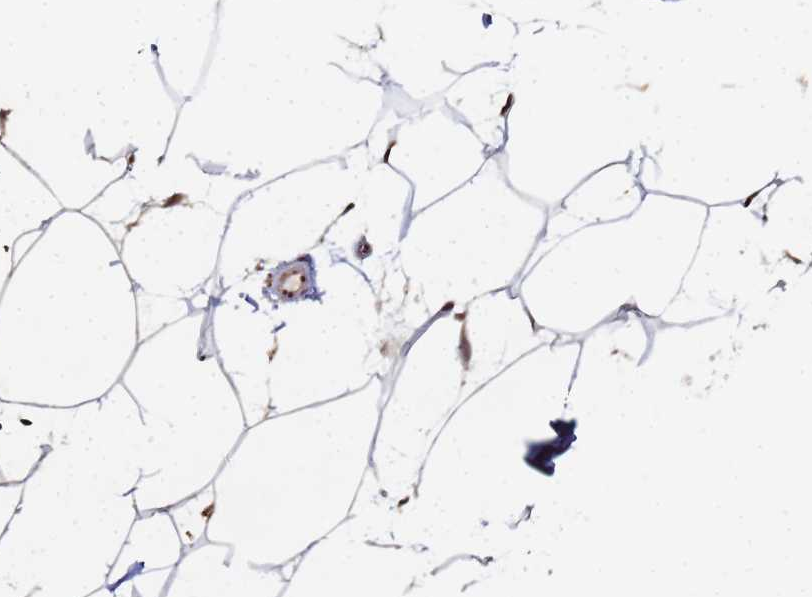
{"staining": {"intensity": "moderate", "quantity": ">75%", "location": "nuclear"}, "tissue": "adipose tissue", "cell_type": "Adipocytes", "image_type": "normal", "snomed": [{"axis": "morphology", "description": "Normal tissue, NOS"}, {"axis": "topography", "description": "Adipose tissue"}], "caption": "Adipocytes display moderate nuclear staining in approximately >75% of cells in normal adipose tissue.", "gene": "HMCES", "patient": {"sex": "female", "age": 37}}